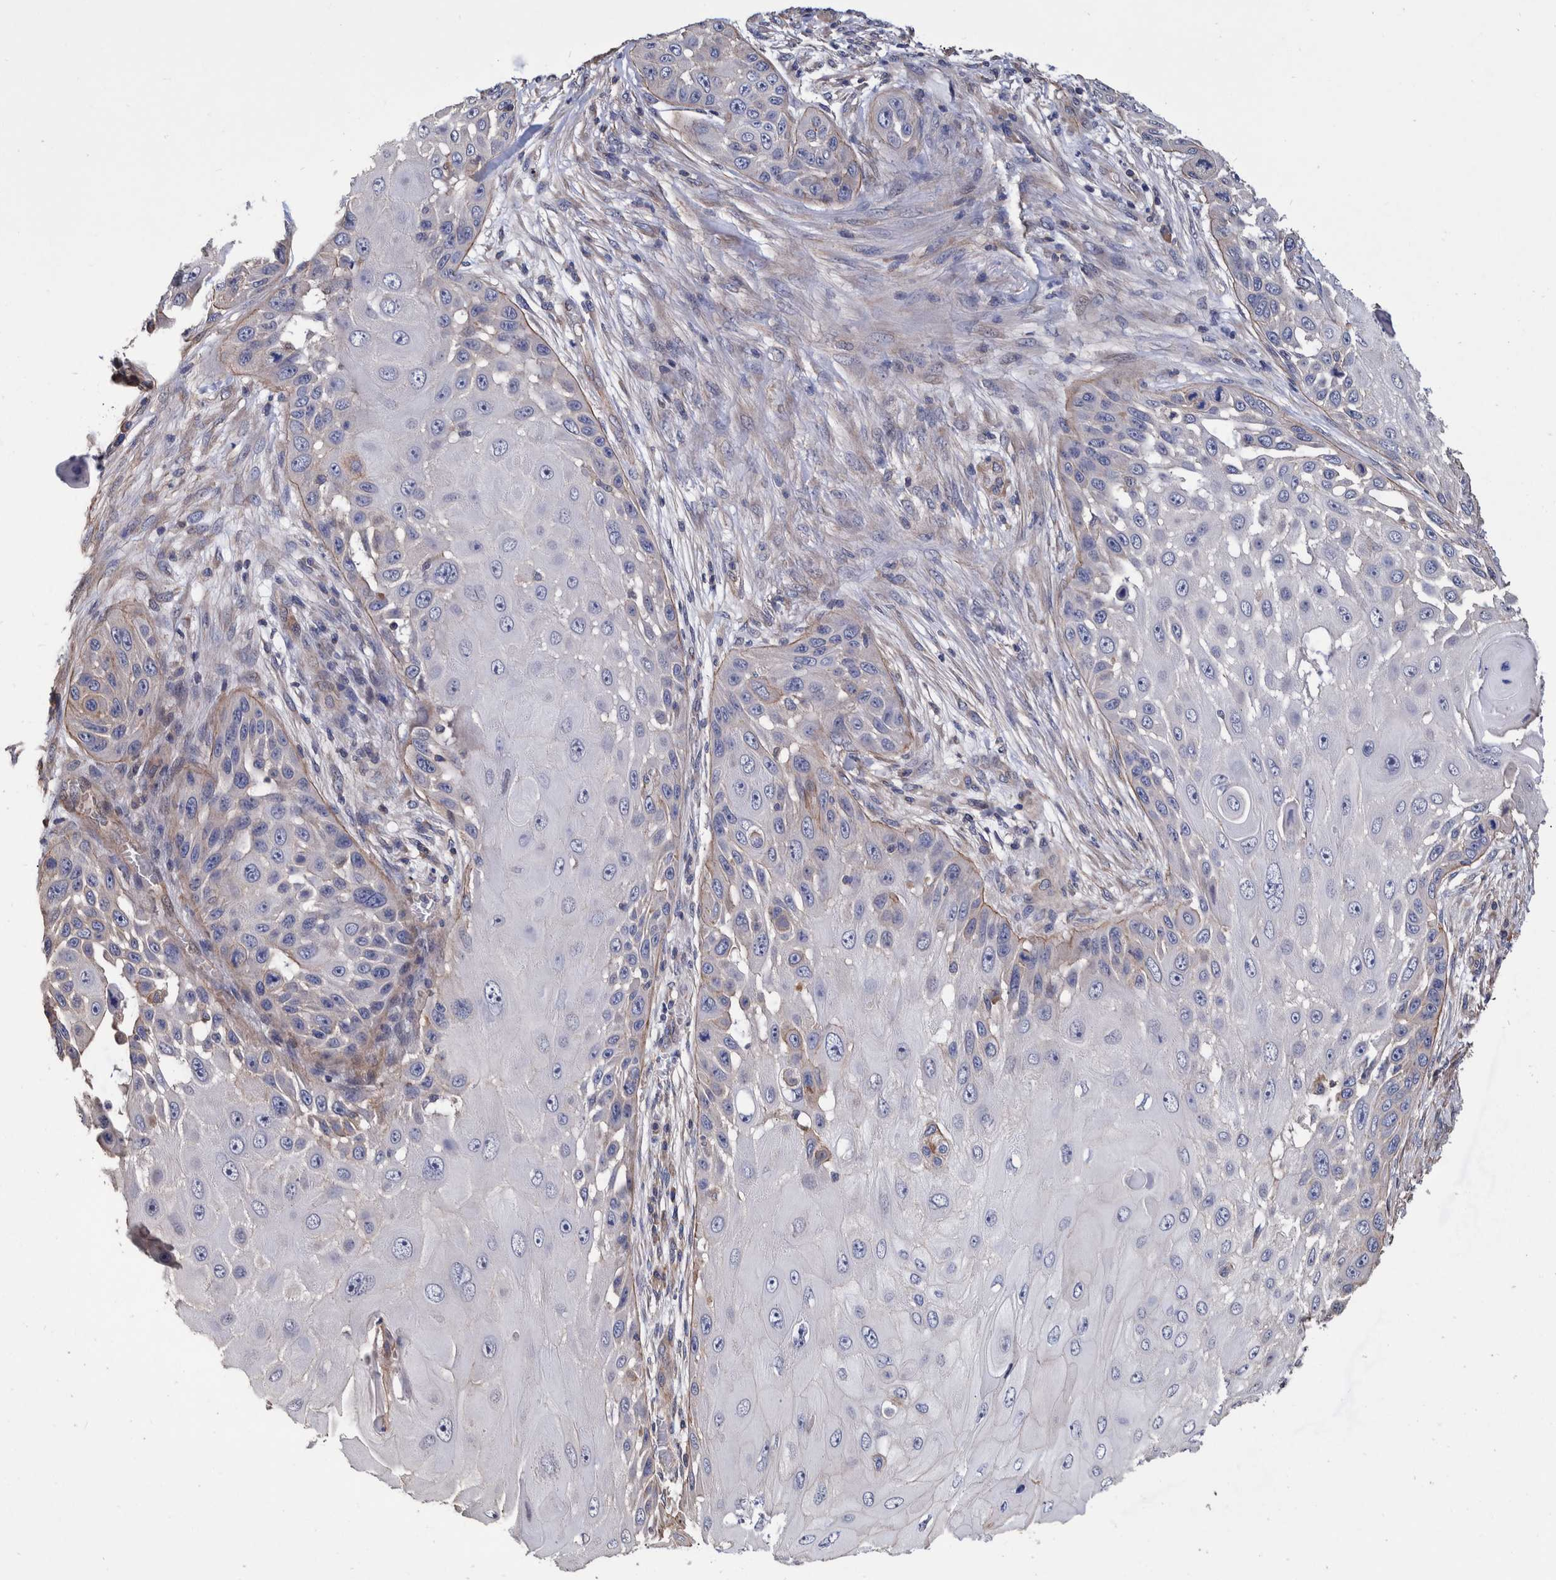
{"staining": {"intensity": "negative", "quantity": "none", "location": "none"}, "tissue": "skin cancer", "cell_type": "Tumor cells", "image_type": "cancer", "snomed": [{"axis": "morphology", "description": "Squamous cell carcinoma, NOS"}, {"axis": "topography", "description": "Skin"}], "caption": "Tumor cells are negative for protein expression in human skin cancer (squamous cell carcinoma).", "gene": "SLC45A4", "patient": {"sex": "female", "age": 44}}